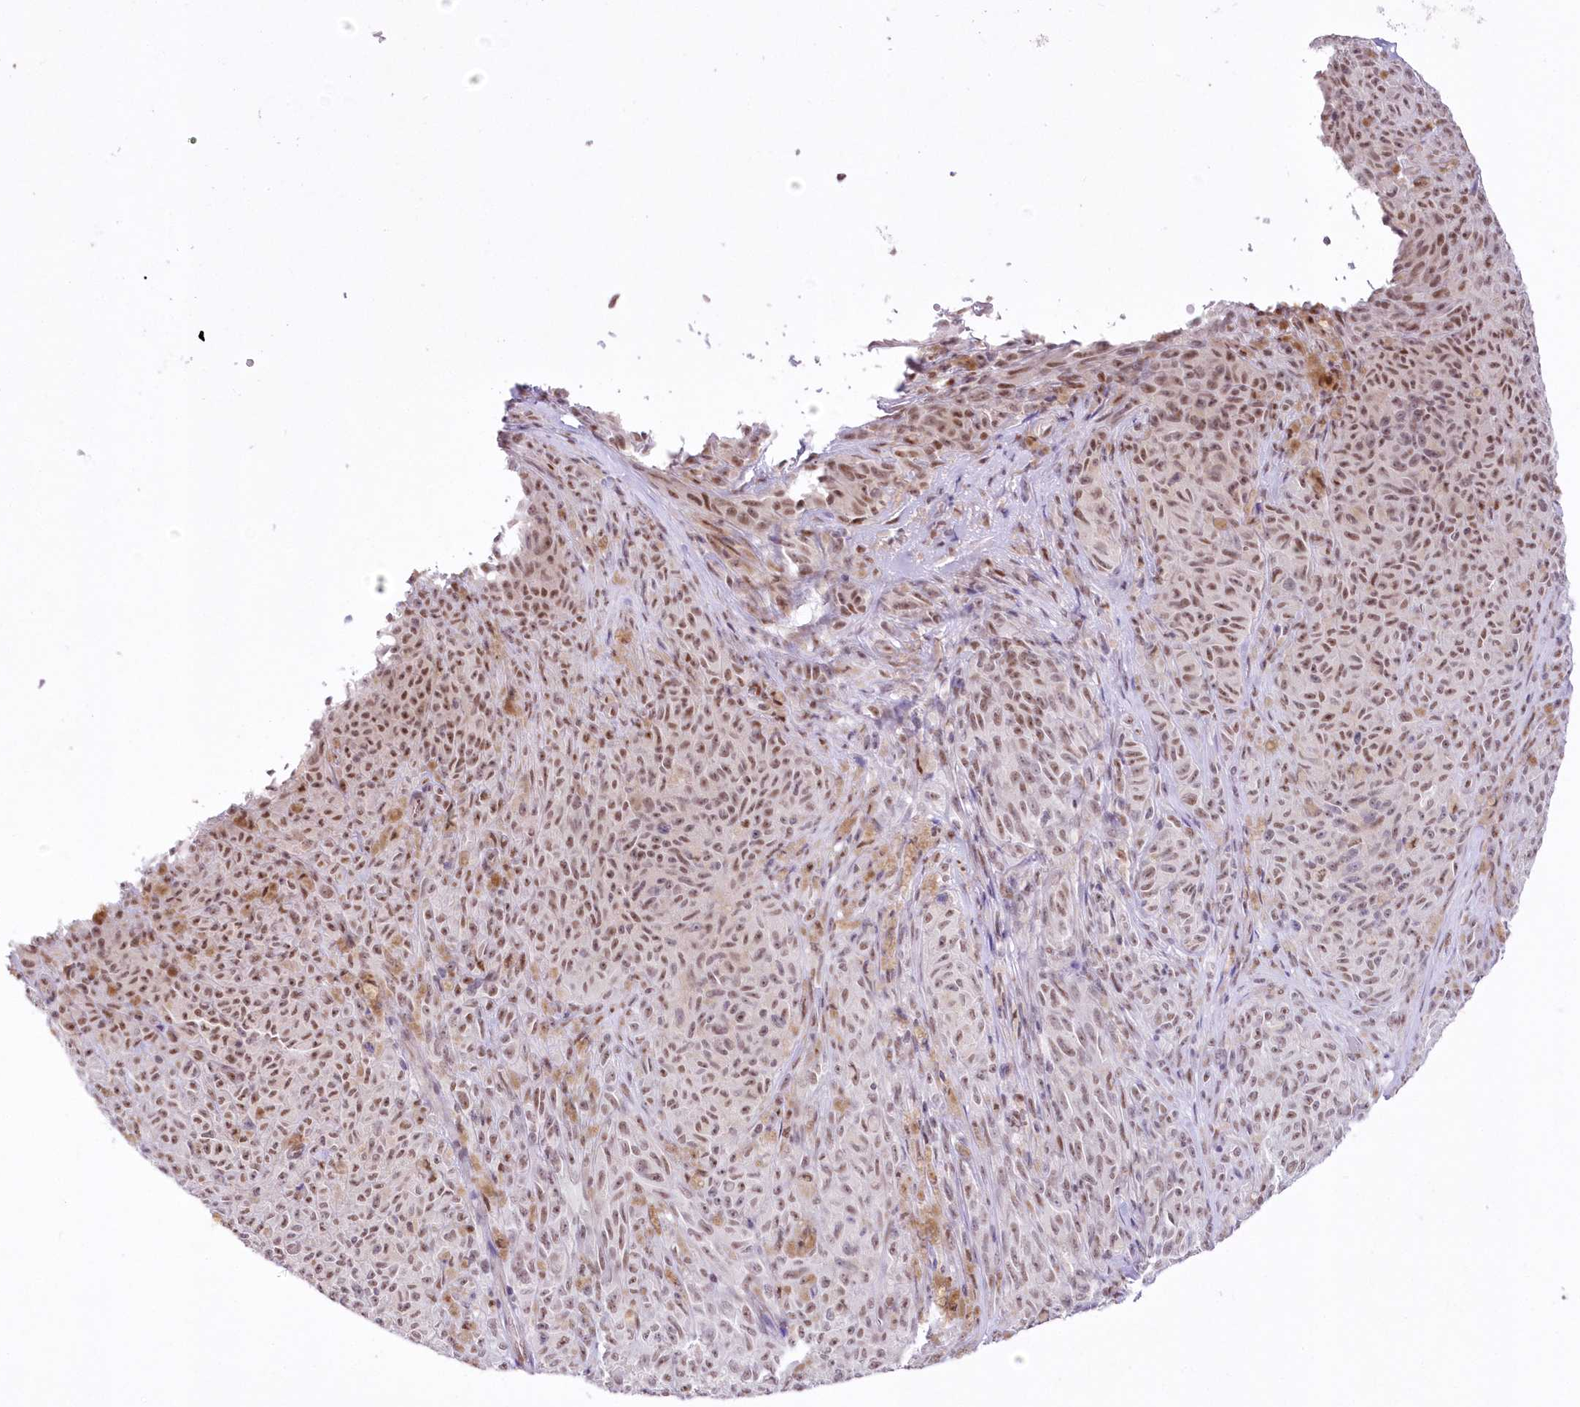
{"staining": {"intensity": "moderate", "quantity": ">75%", "location": "nuclear"}, "tissue": "melanoma", "cell_type": "Tumor cells", "image_type": "cancer", "snomed": [{"axis": "morphology", "description": "Malignant melanoma, NOS"}, {"axis": "topography", "description": "Skin"}], "caption": "Moderate nuclear positivity for a protein is present in about >75% of tumor cells of melanoma using IHC.", "gene": "NSUN2", "patient": {"sex": "female", "age": 82}}